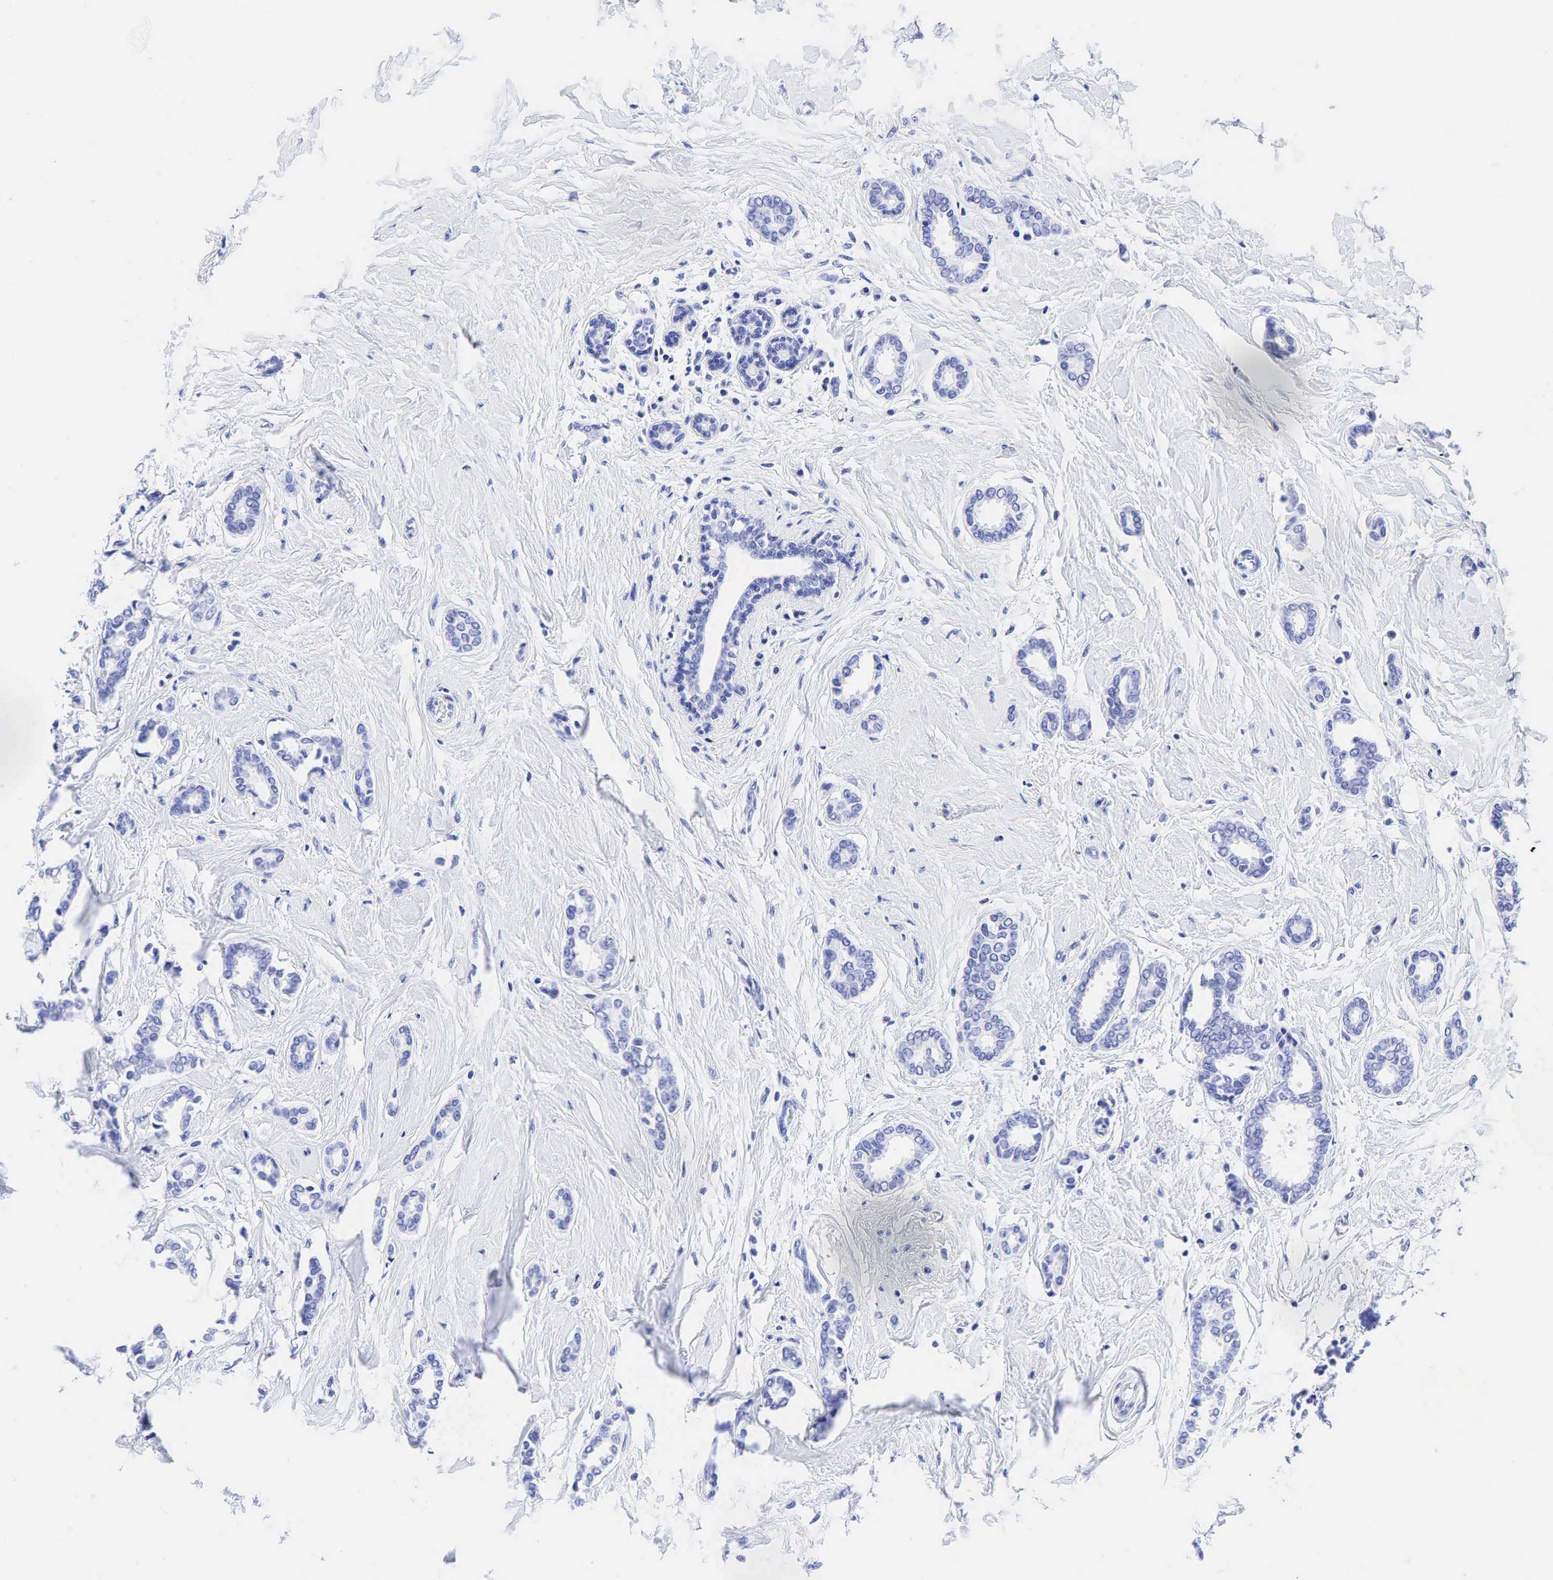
{"staining": {"intensity": "negative", "quantity": "none", "location": "none"}, "tissue": "breast cancer", "cell_type": "Tumor cells", "image_type": "cancer", "snomed": [{"axis": "morphology", "description": "Duct carcinoma"}, {"axis": "topography", "description": "Breast"}], "caption": "Tumor cells are negative for protein expression in human breast intraductal carcinoma.", "gene": "CHGA", "patient": {"sex": "female", "age": 50}}